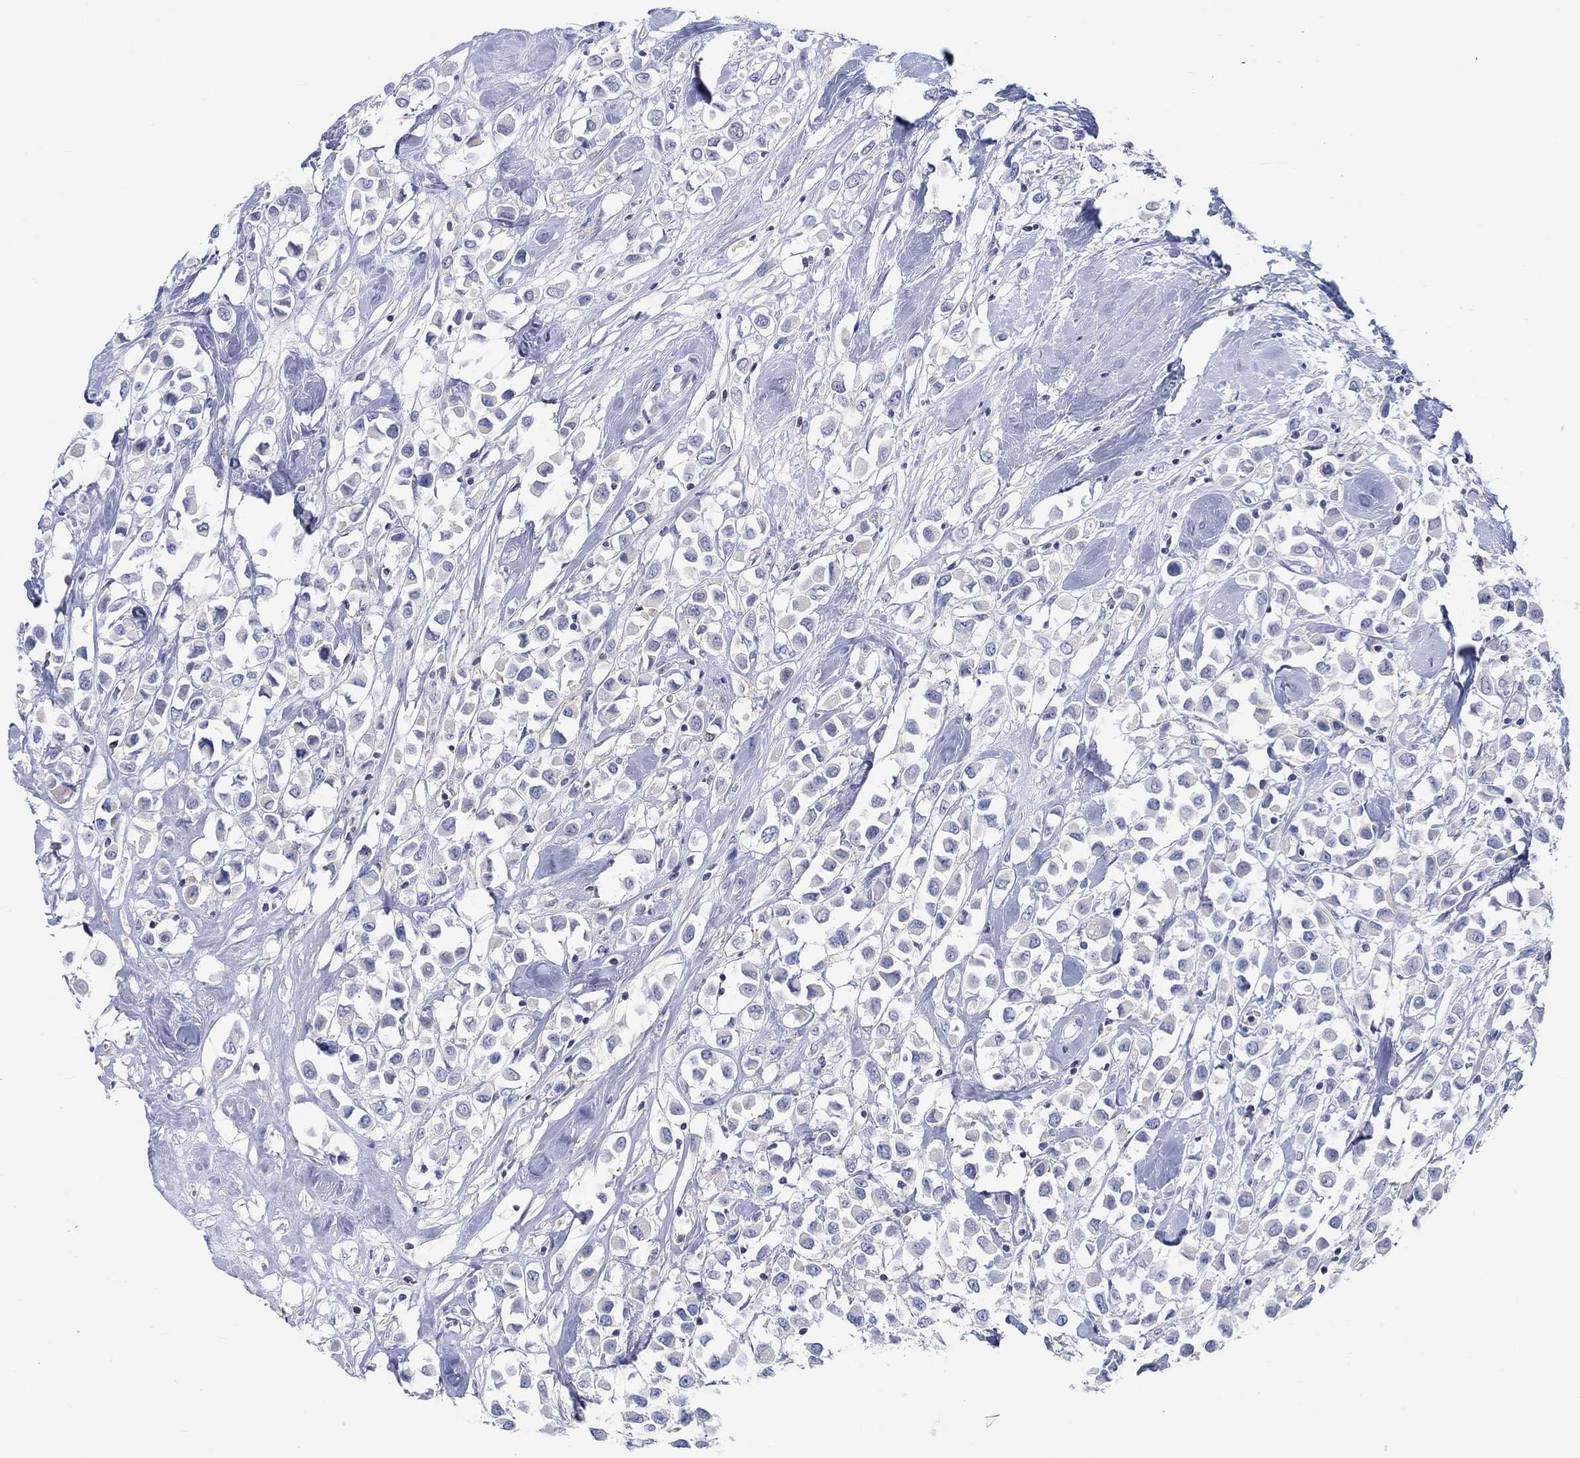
{"staining": {"intensity": "negative", "quantity": "none", "location": "none"}, "tissue": "breast cancer", "cell_type": "Tumor cells", "image_type": "cancer", "snomed": [{"axis": "morphology", "description": "Duct carcinoma"}, {"axis": "topography", "description": "Breast"}], "caption": "Invasive ductal carcinoma (breast) stained for a protein using immunohistochemistry (IHC) reveals no staining tumor cells.", "gene": "GCM1", "patient": {"sex": "female", "age": 61}}